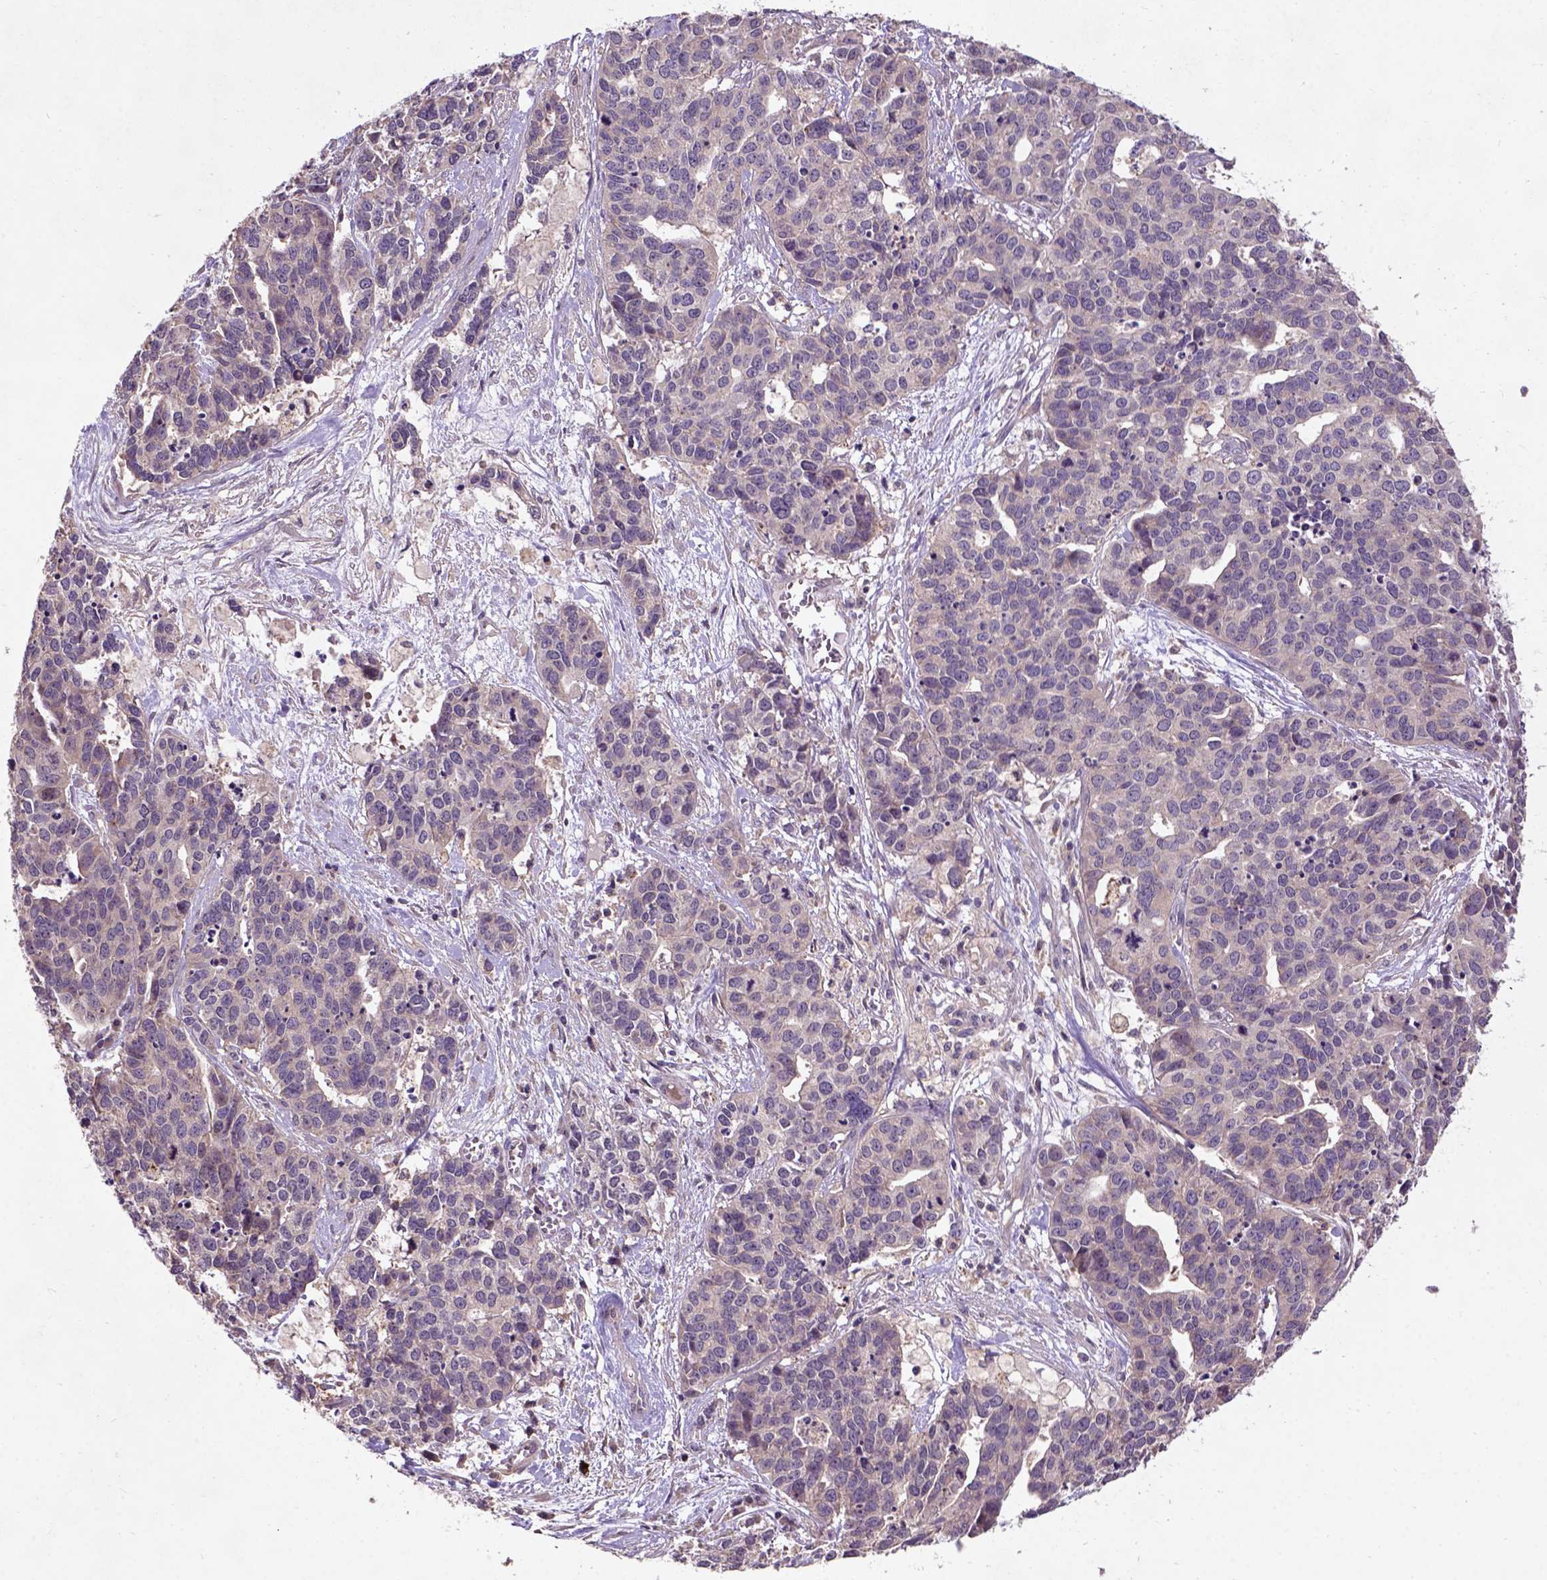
{"staining": {"intensity": "weak", "quantity": "25%-75%", "location": "cytoplasmic/membranous"}, "tissue": "ovarian cancer", "cell_type": "Tumor cells", "image_type": "cancer", "snomed": [{"axis": "morphology", "description": "Carcinoma, endometroid"}, {"axis": "topography", "description": "Ovary"}], "caption": "Ovarian cancer (endometroid carcinoma) was stained to show a protein in brown. There is low levels of weak cytoplasmic/membranous expression in approximately 25%-75% of tumor cells. (IHC, brightfield microscopy, high magnification).", "gene": "KBTBD8", "patient": {"sex": "female", "age": 65}}